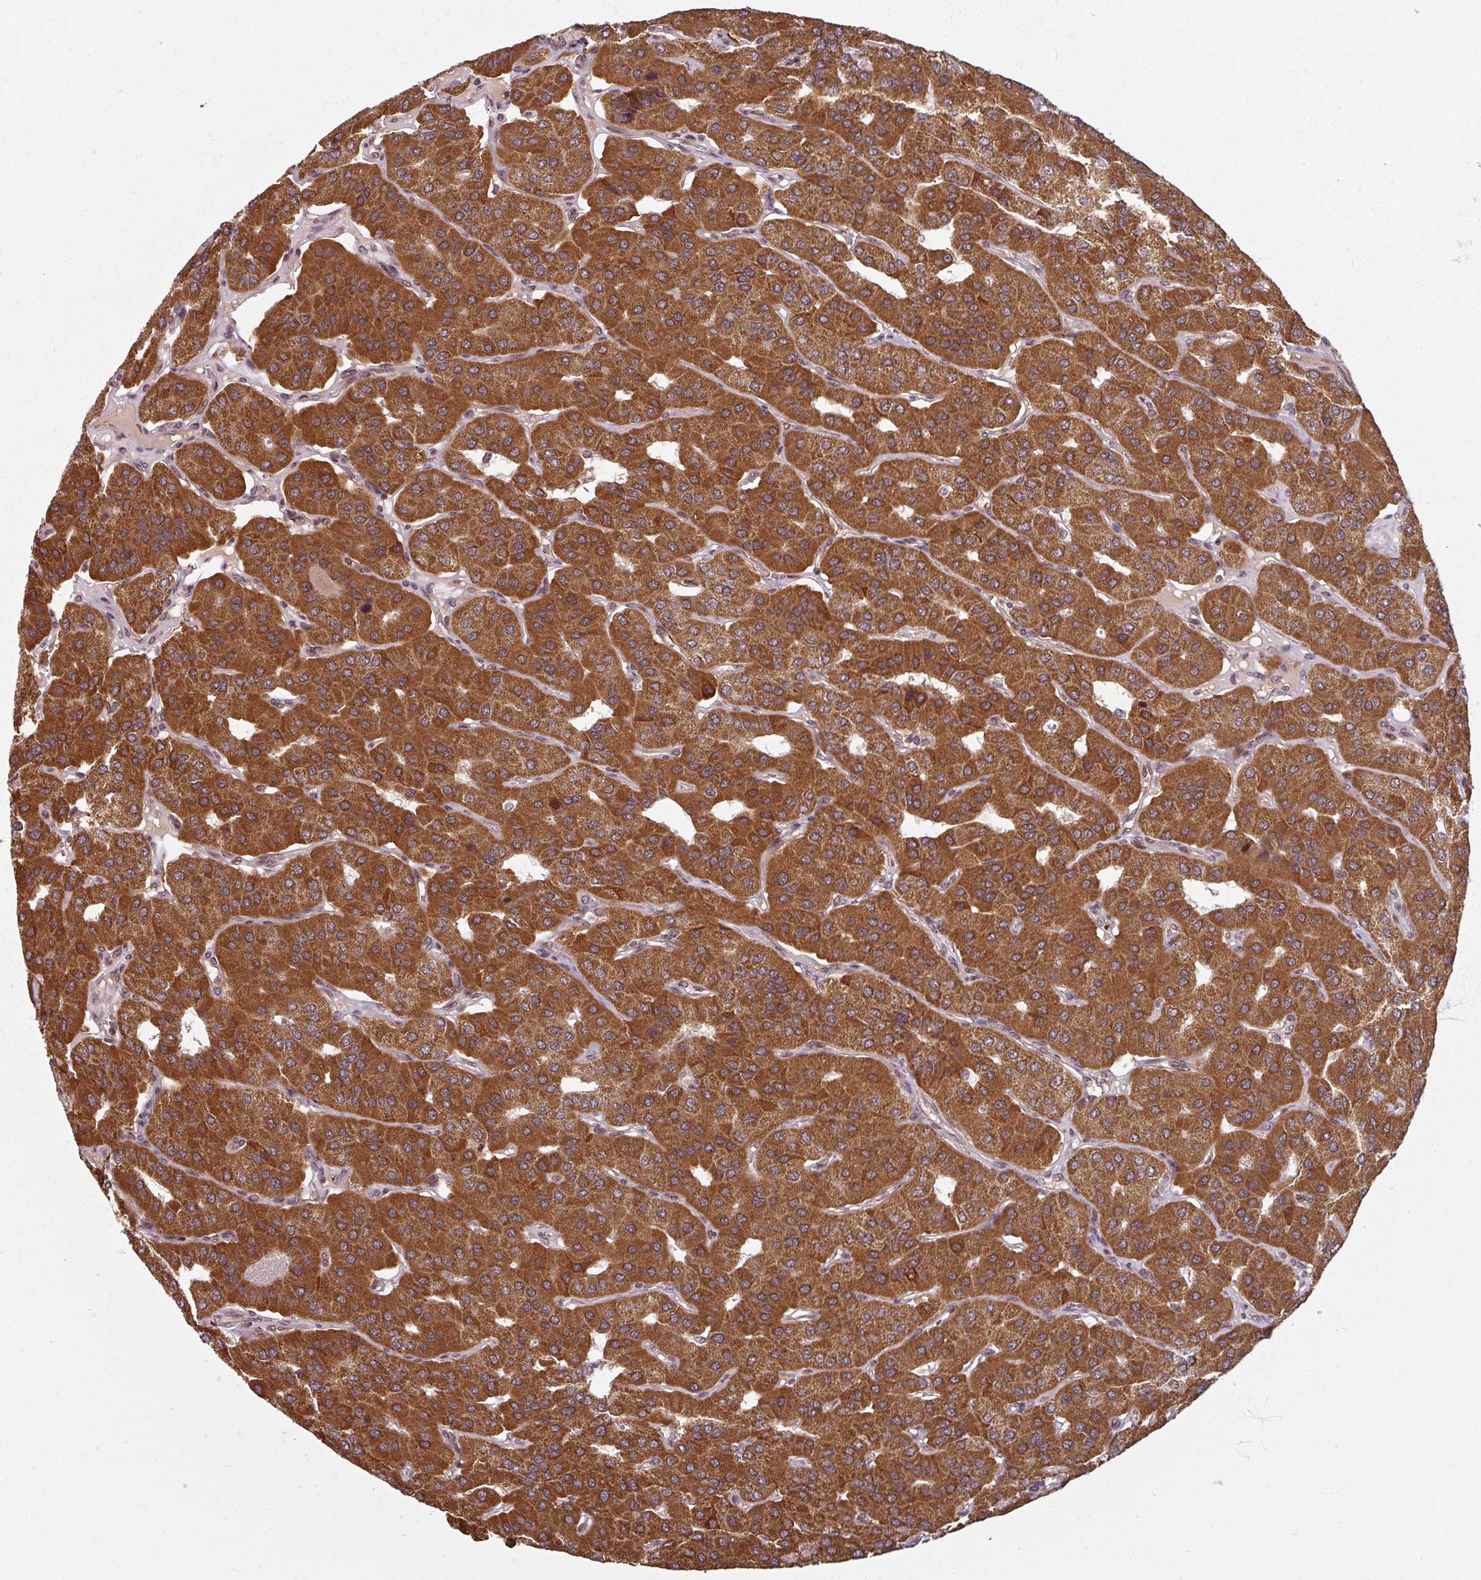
{"staining": {"intensity": "strong", "quantity": ">75%", "location": "cytoplasmic/membranous"}, "tissue": "parathyroid gland", "cell_type": "Glandular cells", "image_type": "normal", "snomed": [{"axis": "morphology", "description": "Normal tissue, NOS"}, {"axis": "morphology", "description": "Adenoma, NOS"}, {"axis": "topography", "description": "Parathyroid gland"}], "caption": "IHC photomicrograph of benign human parathyroid gland stained for a protein (brown), which shows high levels of strong cytoplasmic/membranous staining in about >75% of glandular cells.", "gene": "SWI5", "patient": {"sex": "female", "age": 86}}